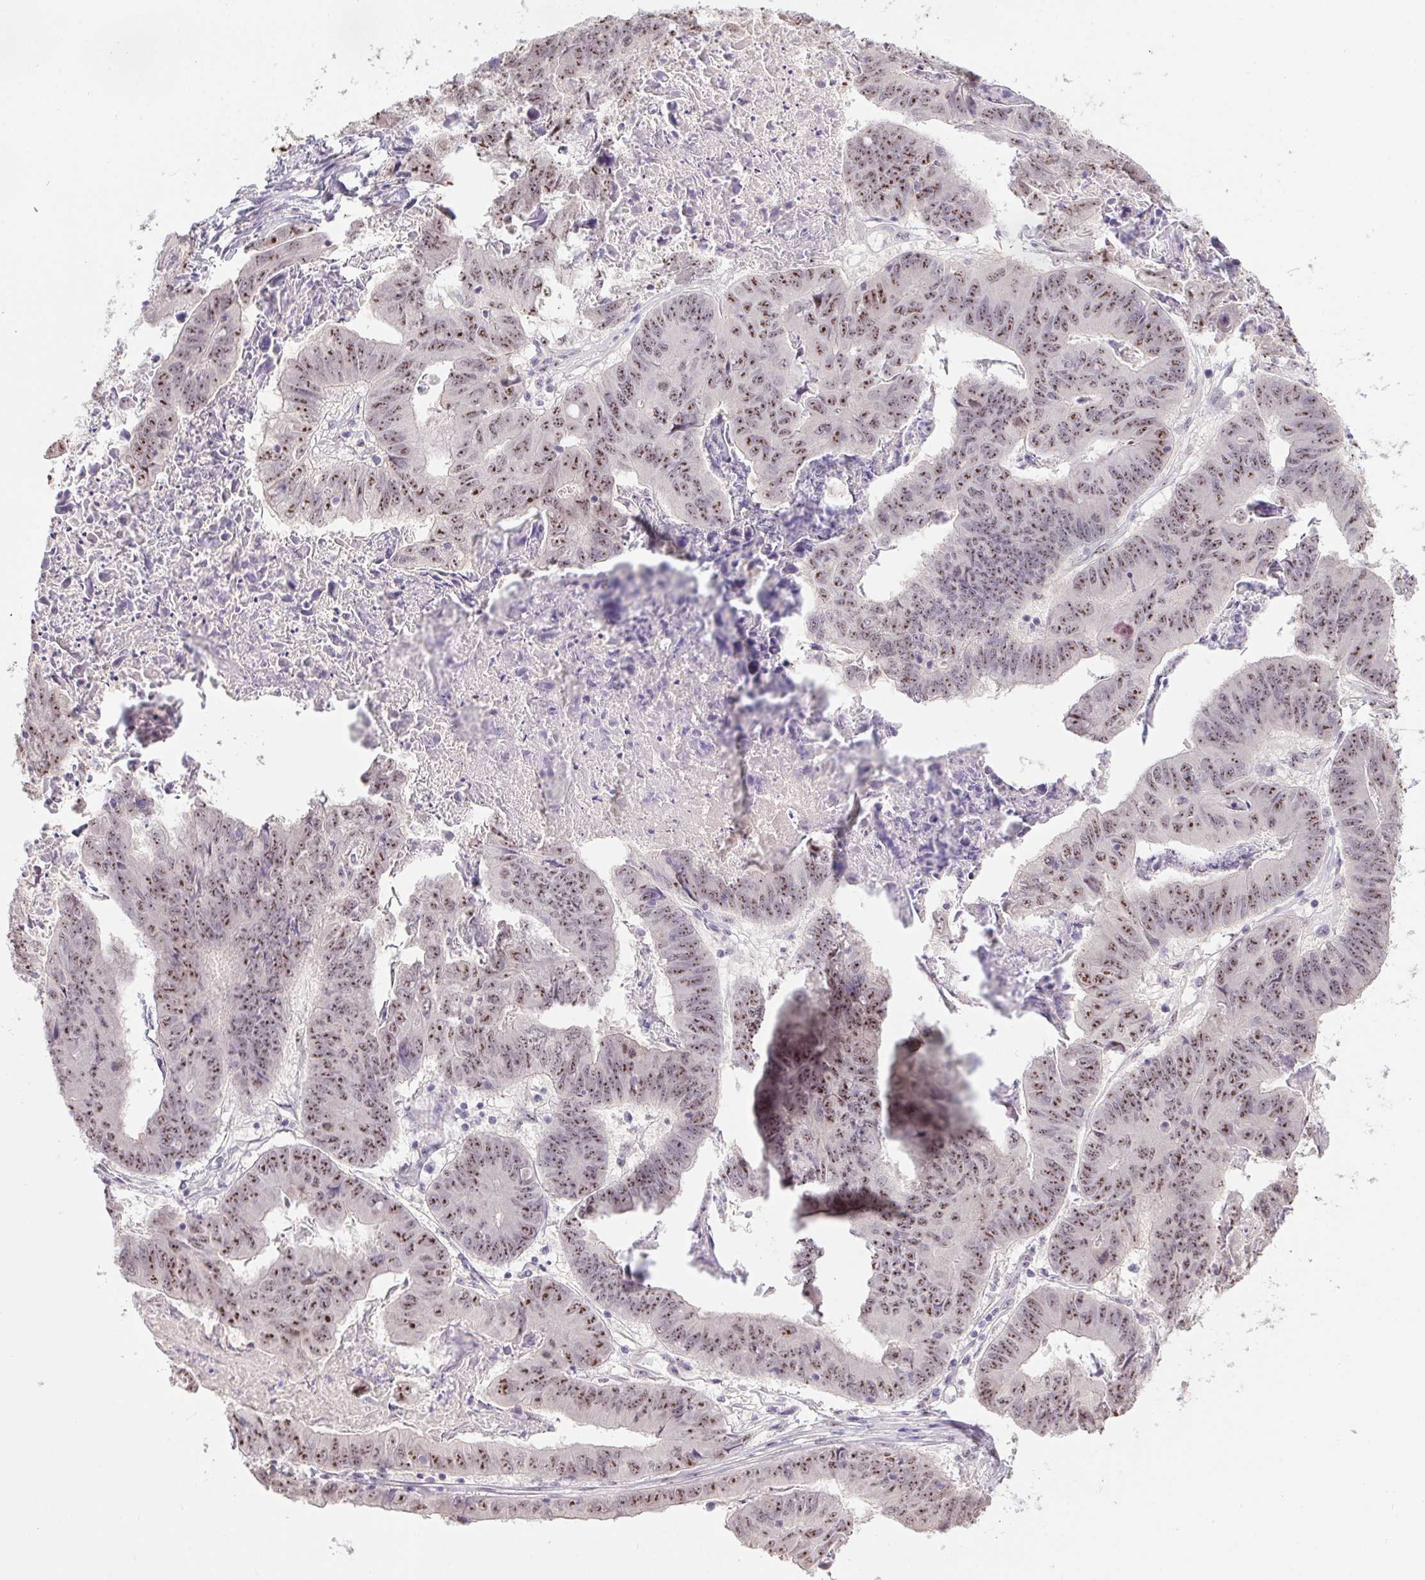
{"staining": {"intensity": "weak", "quantity": ">75%", "location": "nuclear"}, "tissue": "stomach cancer", "cell_type": "Tumor cells", "image_type": "cancer", "snomed": [{"axis": "morphology", "description": "Adenocarcinoma, NOS"}, {"axis": "topography", "description": "Stomach, lower"}], "caption": "Protein positivity by IHC shows weak nuclear expression in about >75% of tumor cells in stomach adenocarcinoma.", "gene": "BATF2", "patient": {"sex": "male", "age": 77}}